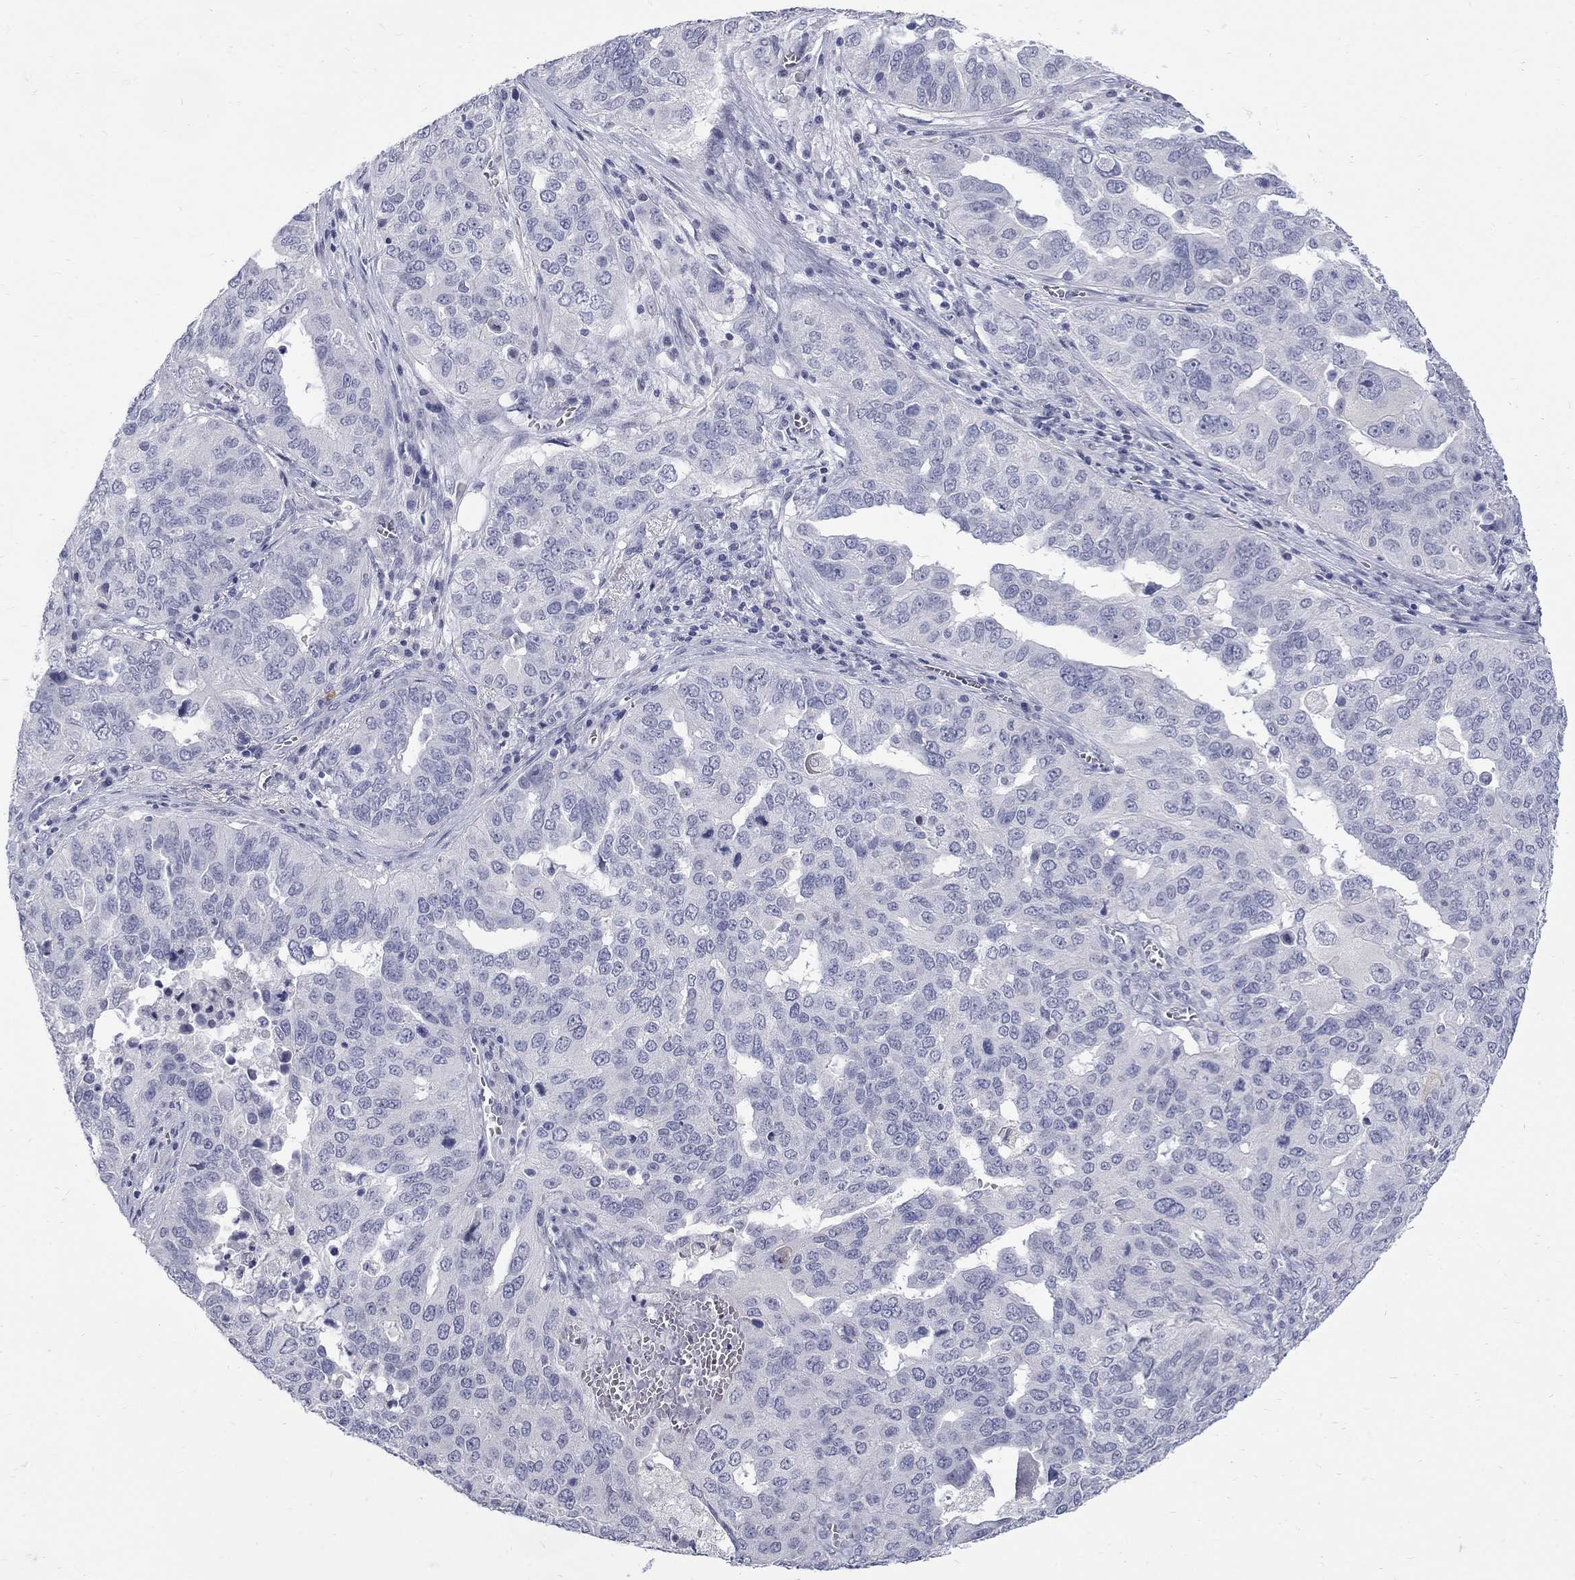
{"staining": {"intensity": "negative", "quantity": "none", "location": "none"}, "tissue": "ovarian cancer", "cell_type": "Tumor cells", "image_type": "cancer", "snomed": [{"axis": "morphology", "description": "Carcinoma, endometroid"}, {"axis": "topography", "description": "Soft tissue"}, {"axis": "topography", "description": "Ovary"}], "caption": "This is an IHC image of human endometroid carcinoma (ovarian). There is no positivity in tumor cells.", "gene": "CTNND2", "patient": {"sex": "female", "age": 52}}